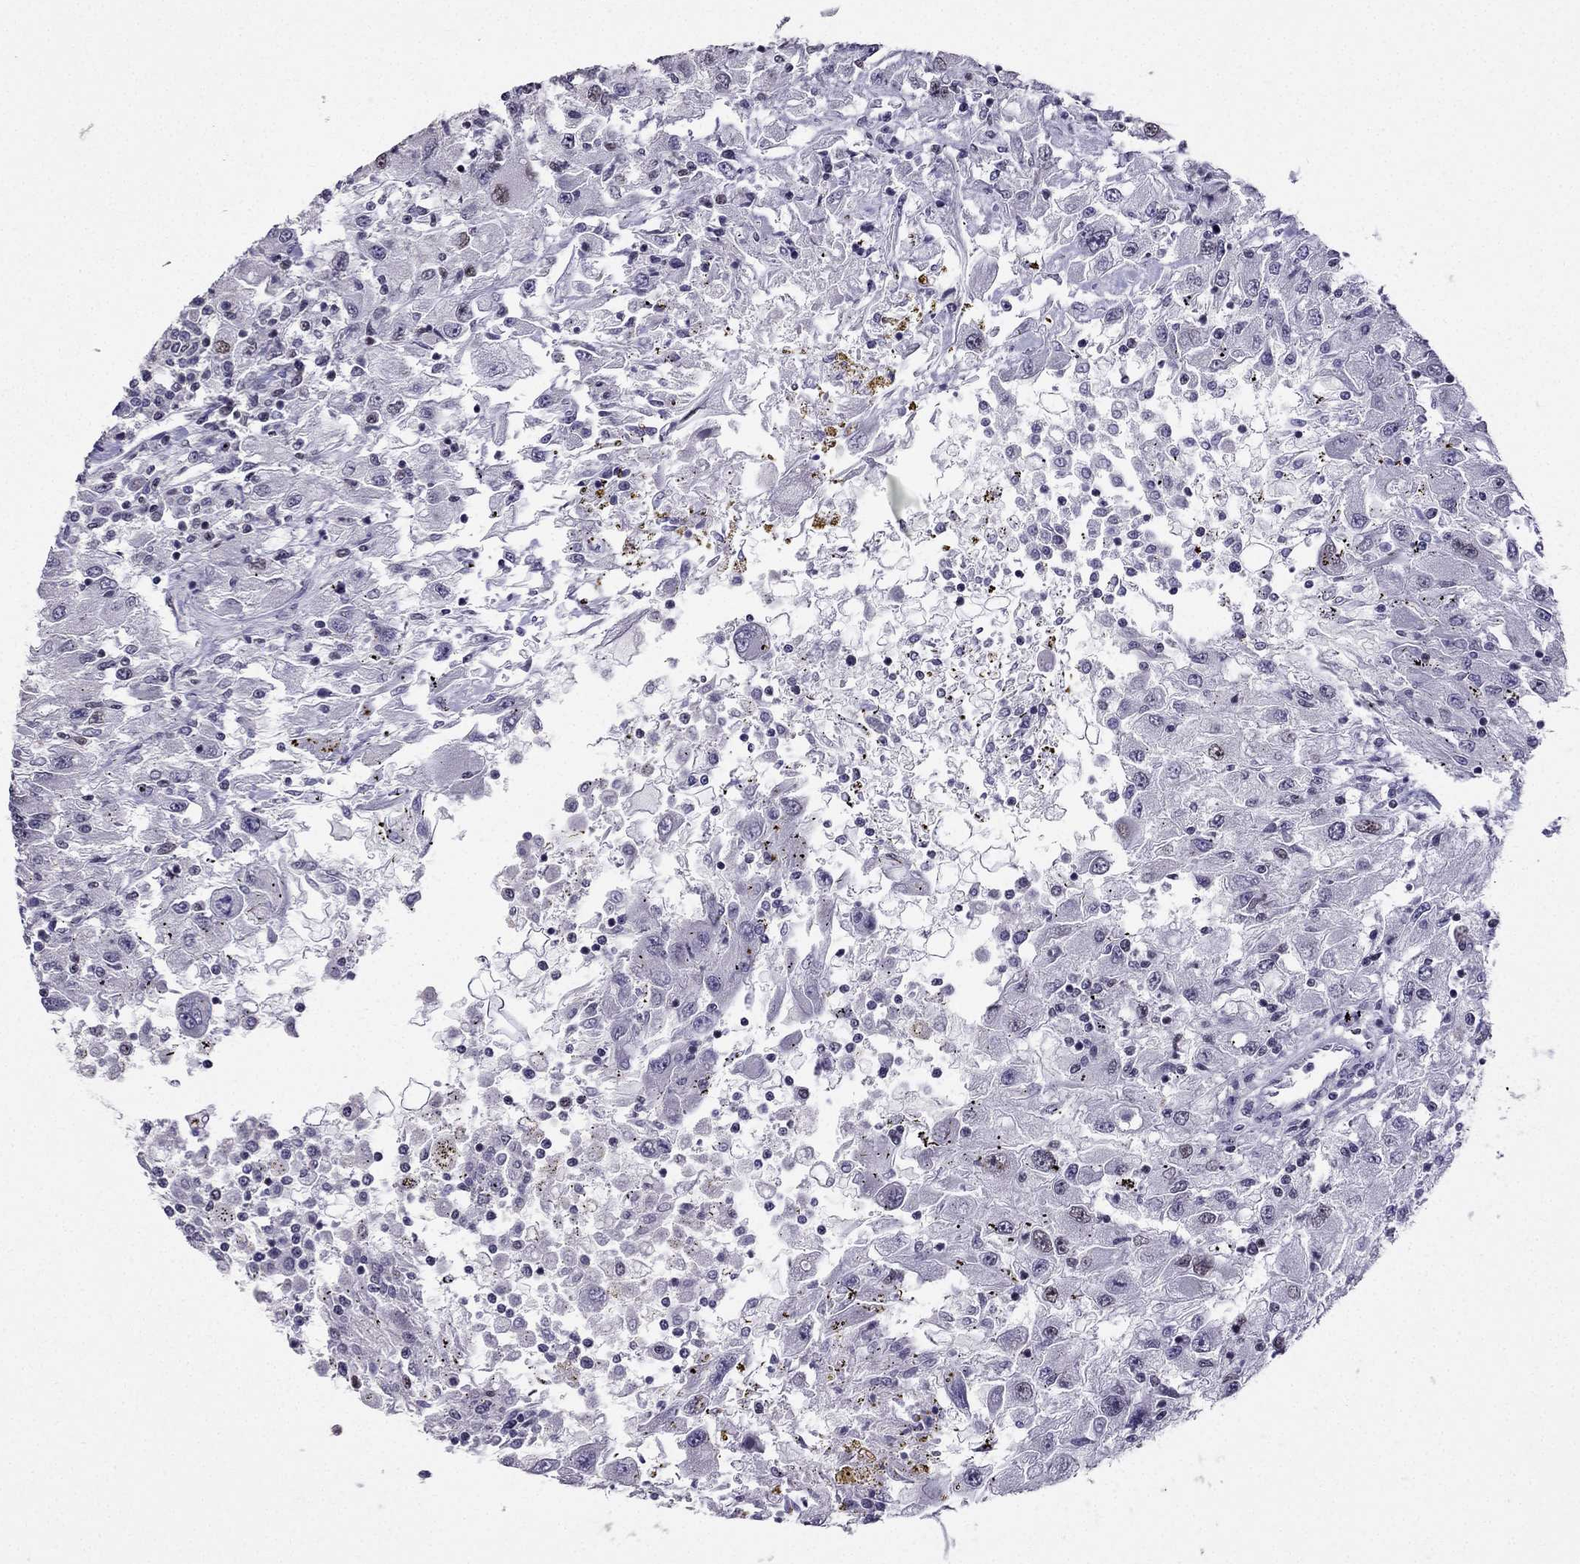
{"staining": {"intensity": "moderate", "quantity": "<25%", "location": "nuclear"}, "tissue": "renal cancer", "cell_type": "Tumor cells", "image_type": "cancer", "snomed": [{"axis": "morphology", "description": "Adenocarcinoma, NOS"}, {"axis": "topography", "description": "Kidney"}], "caption": "The micrograph reveals immunohistochemical staining of renal adenocarcinoma. There is moderate nuclear staining is present in about <25% of tumor cells.", "gene": "ZNF420", "patient": {"sex": "female", "age": 67}}